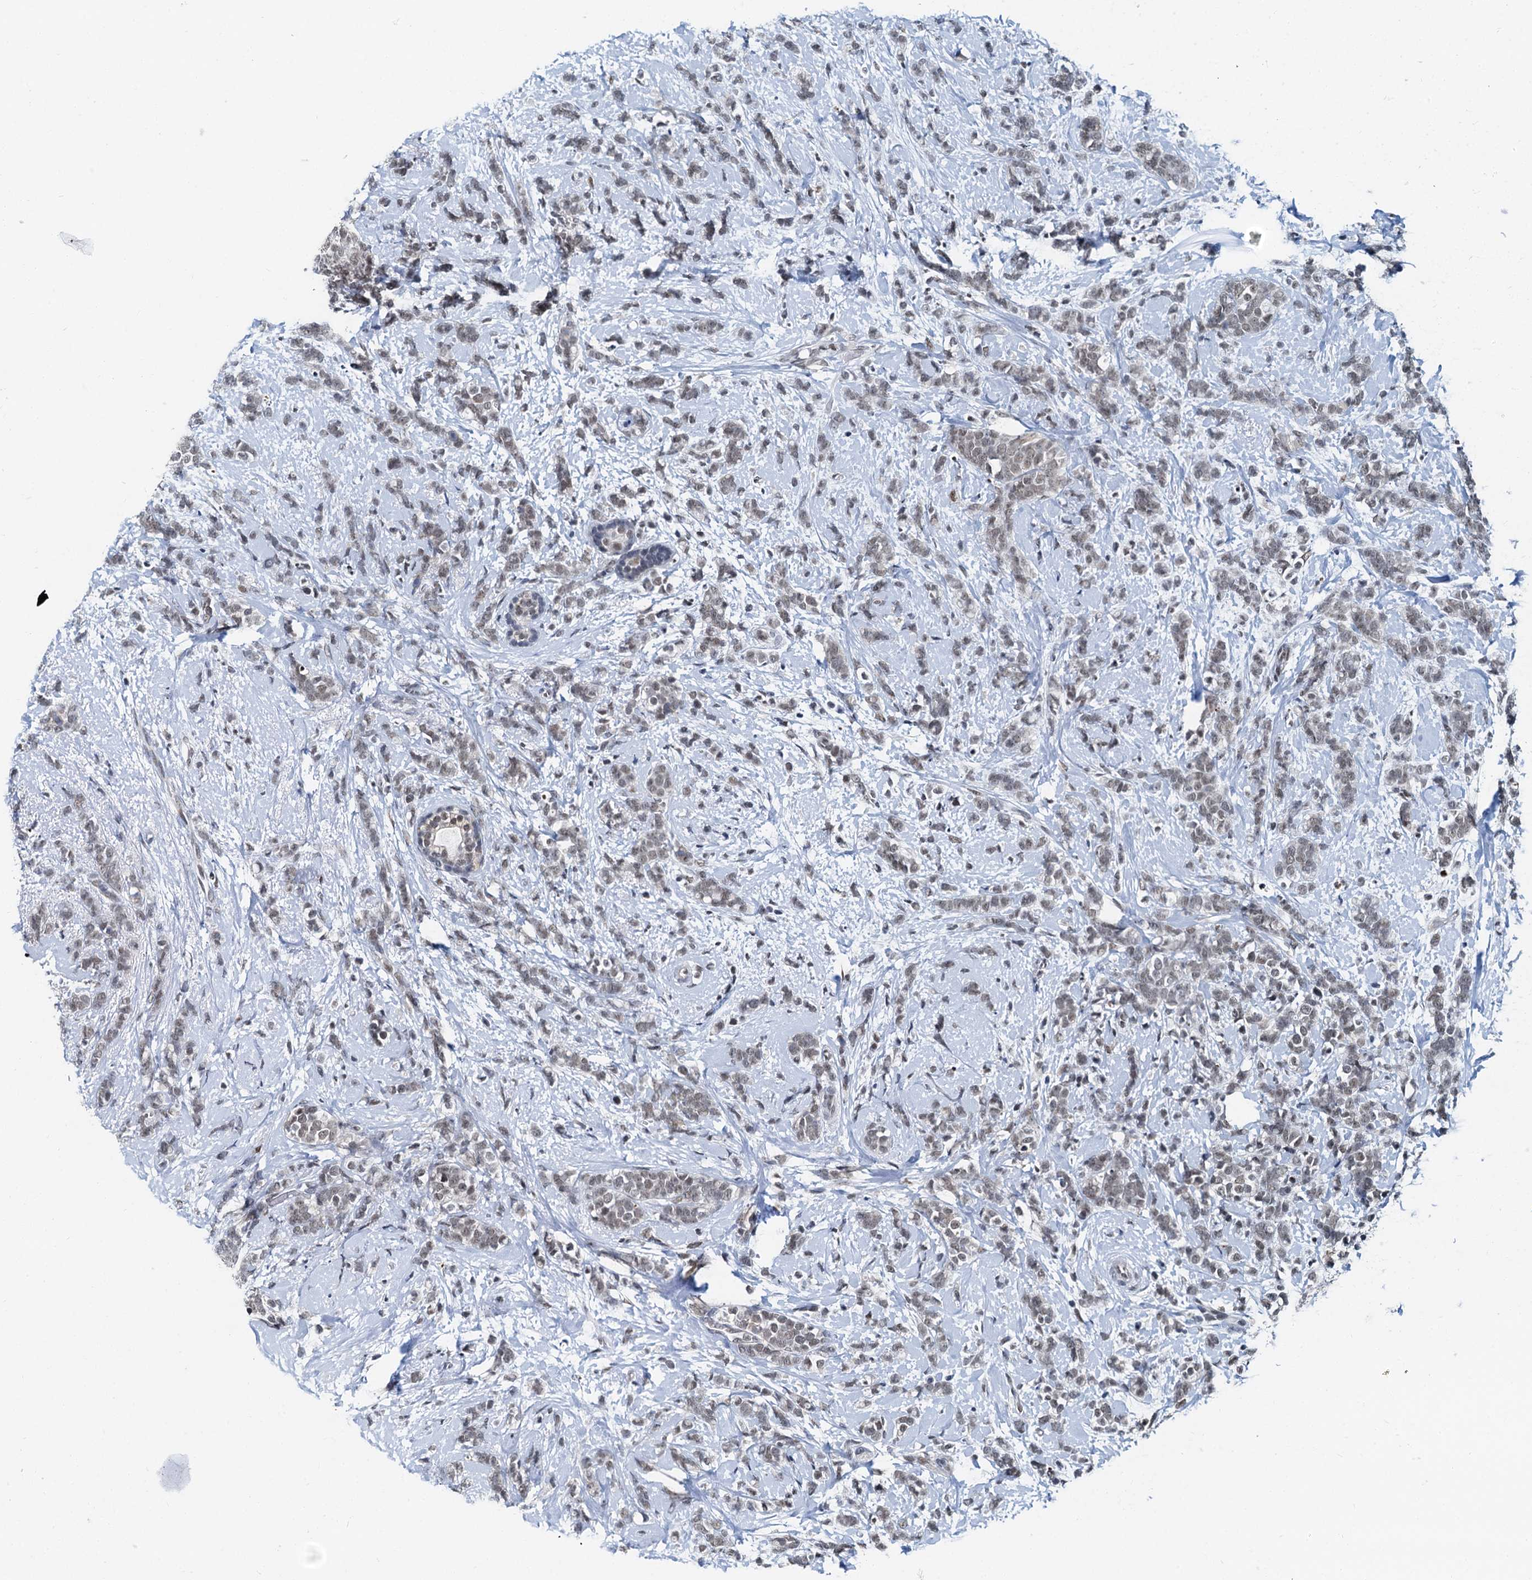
{"staining": {"intensity": "weak", "quantity": ">75%", "location": "nuclear"}, "tissue": "breast cancer", "cell_type": "Tumor cells", "image_type": "cancer", "snomed": [{"axis": "morphology", "description": "Lobular carcinoma"}, {"axis": "topography", "description": "Breast"}], "caption": "A low amount of weak nuclear expression is present in approximately >75% of tumor cells in lobular carcinoma (breast) tissue. The staining was performed using DAB, with brown indicating positive protein expression. Nuclei are stained blue with hematoxylin.", "gene": "SNRPD1", "patient": {"sex": "female", "age": 58}}